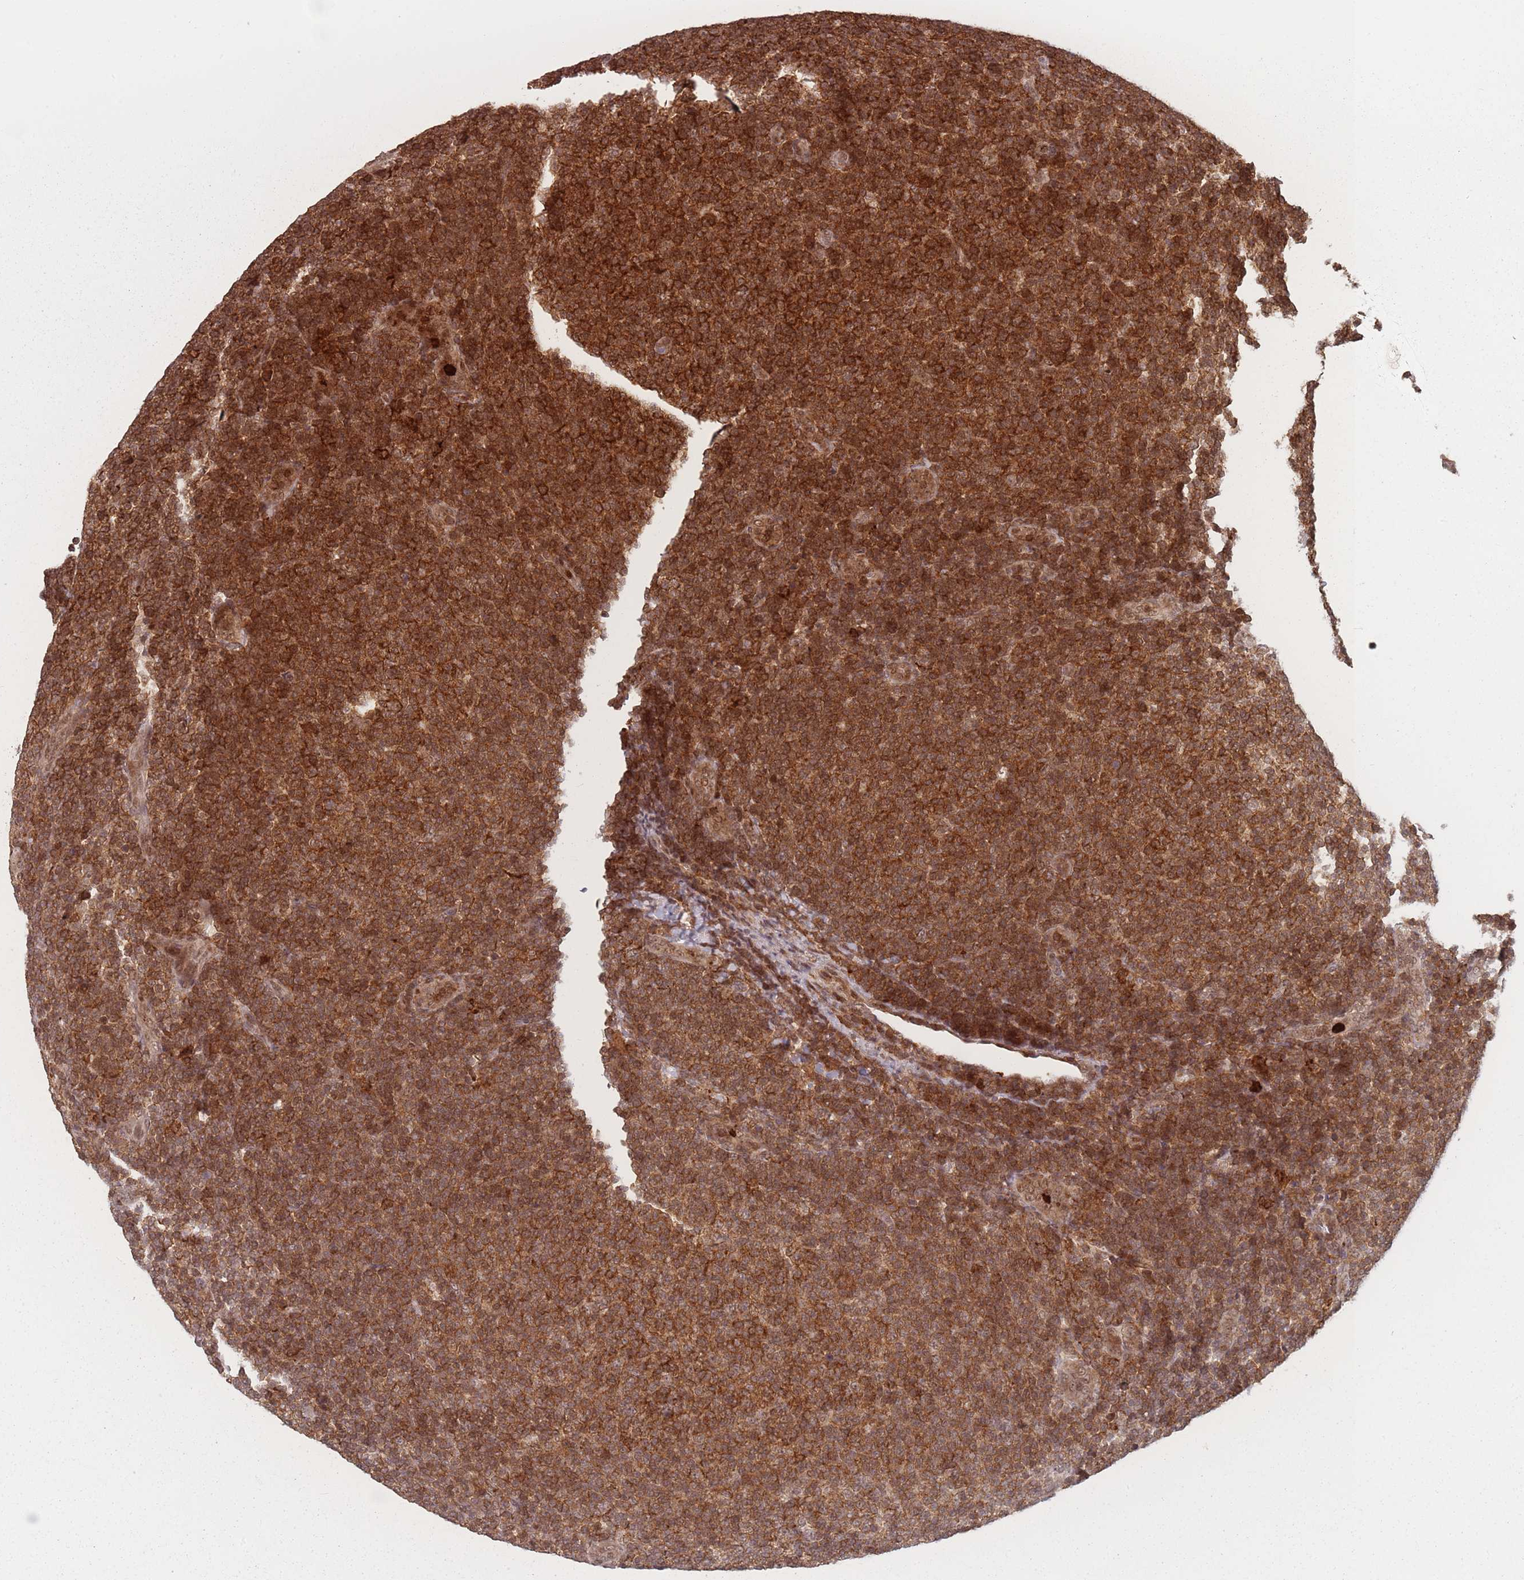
{"staining": {"intensity": "strong", "quantity": ">75%", "location": "cytoplasmic/membranous,nuclear"}, "tissue": "lymphoma", "cell_type": "Tumor cells", "image_type": "cancer", "snomed": [{"axis": "morphology", "description": "Malignant lymphoma, non-Hodgkin's type, Low grade"}, {"axis": "topography", "description": "Lymph node"}], "caption": "Protein staining reveals strong cytoplasmic/membranous and nuclear expression in about >75% of tumor cells in low-grade malignant lymphoma, non-Hodgkin's type. The protein of interest is stained brown, and the nuclei are stained in blue (DAB (3,3'-diaminobenzidine) IHC with brightfield microscopy, high magnification).", "gene": "WDR55", "patient": {"sex": "male", "age": 66}}